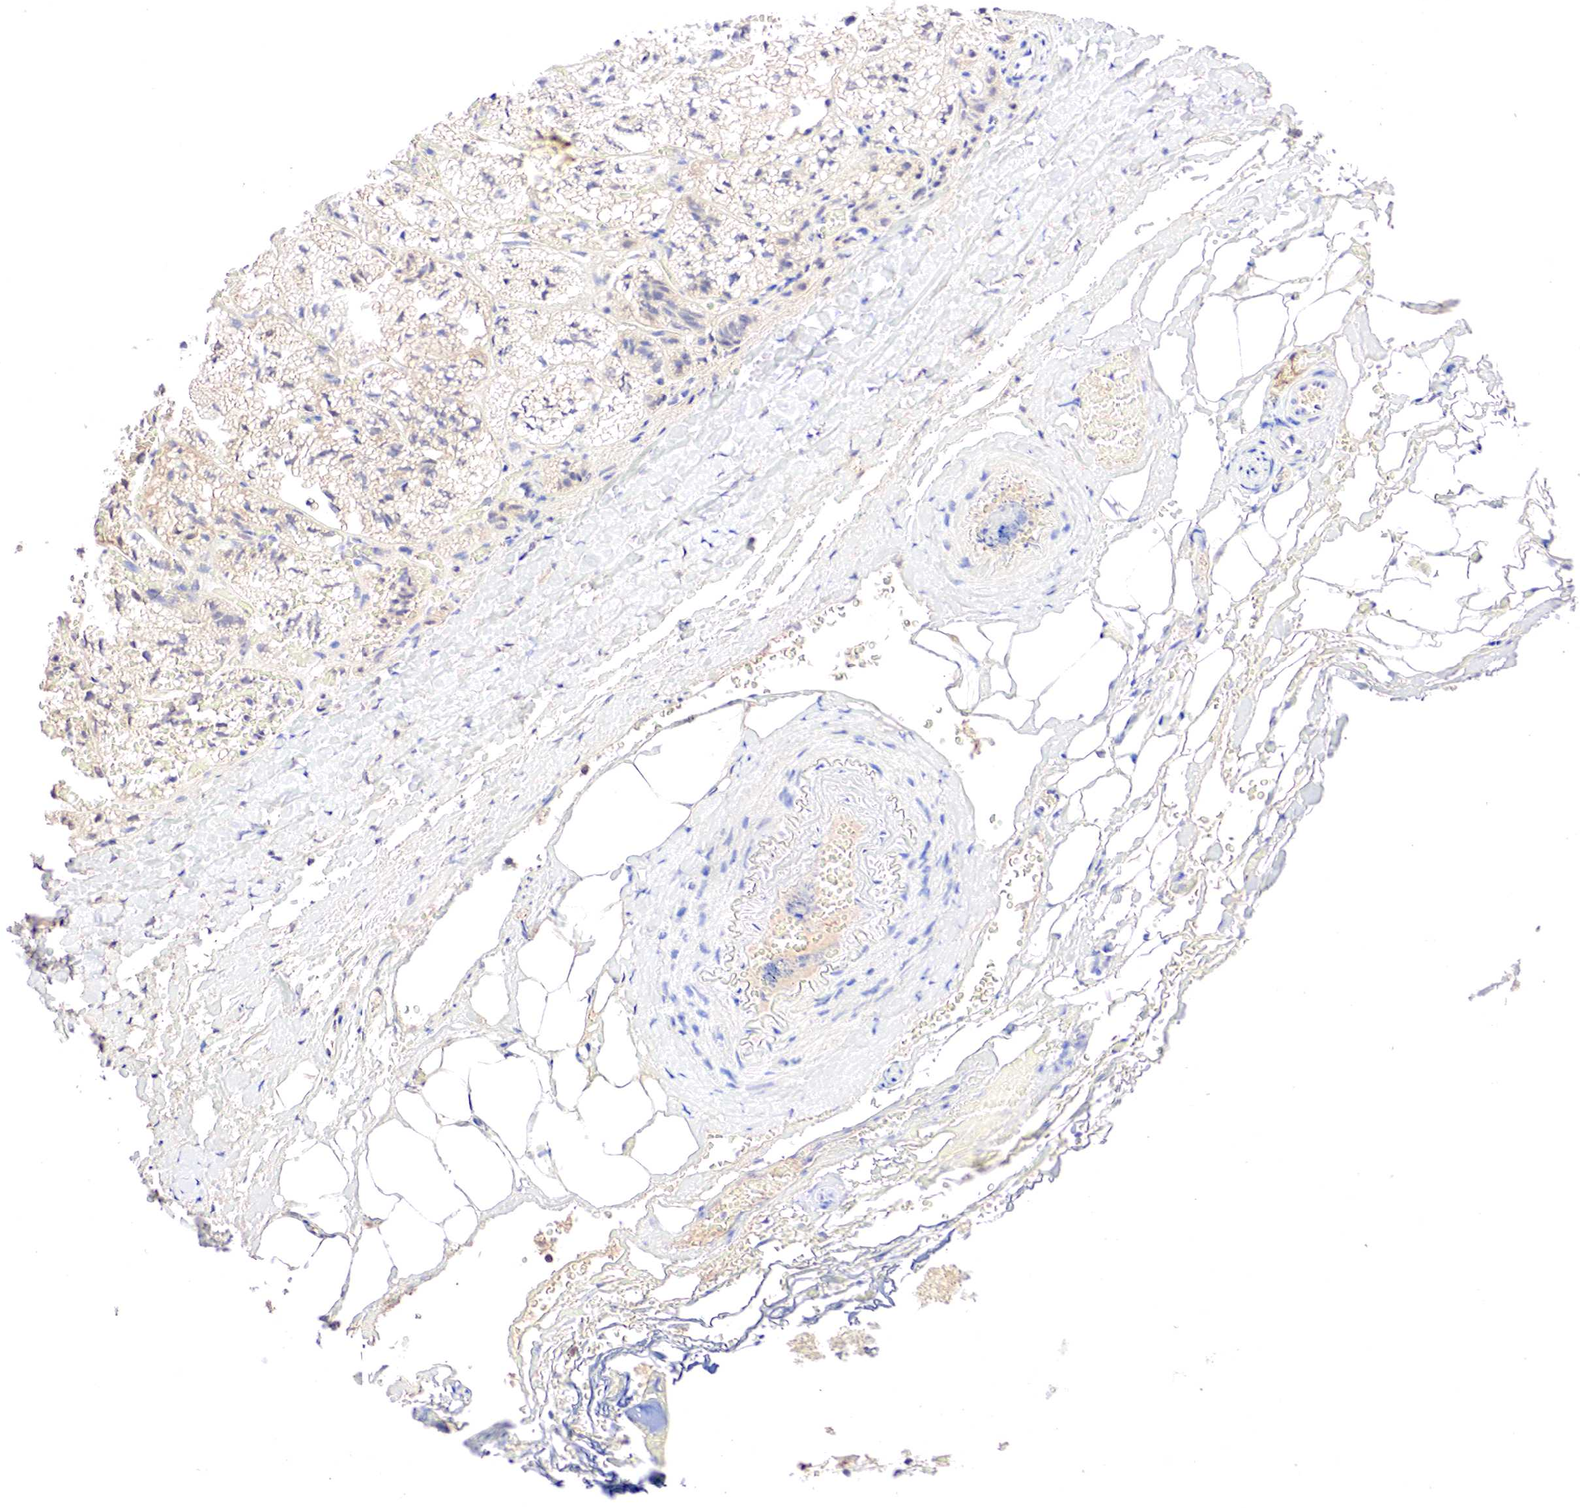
{"staining": {"intensity": "negative", "quantity": "none", "location": "none"}, "tissue": "adrenal gland", "cell_type": "Glandular cells", "image_type": "normal", "snomed": [{"axis": "morphology", "description": "Normal tissue, NOS"}, {"axis": "topography", "description": "Adrenal gland"}], "caption": "This photomicrograph is of benign adrenal gland stained with immunohistochemistry to label a protein in brown with the nuclei are counter-stained blue. There is no positivity in glandular cells. (Brightfield microscopy of DAB (3,3'-diaminobenzidine) immunohistochemistry at high magnification).", "gene": "GATA1", "patient": {"sex": "male", "age": 53}}